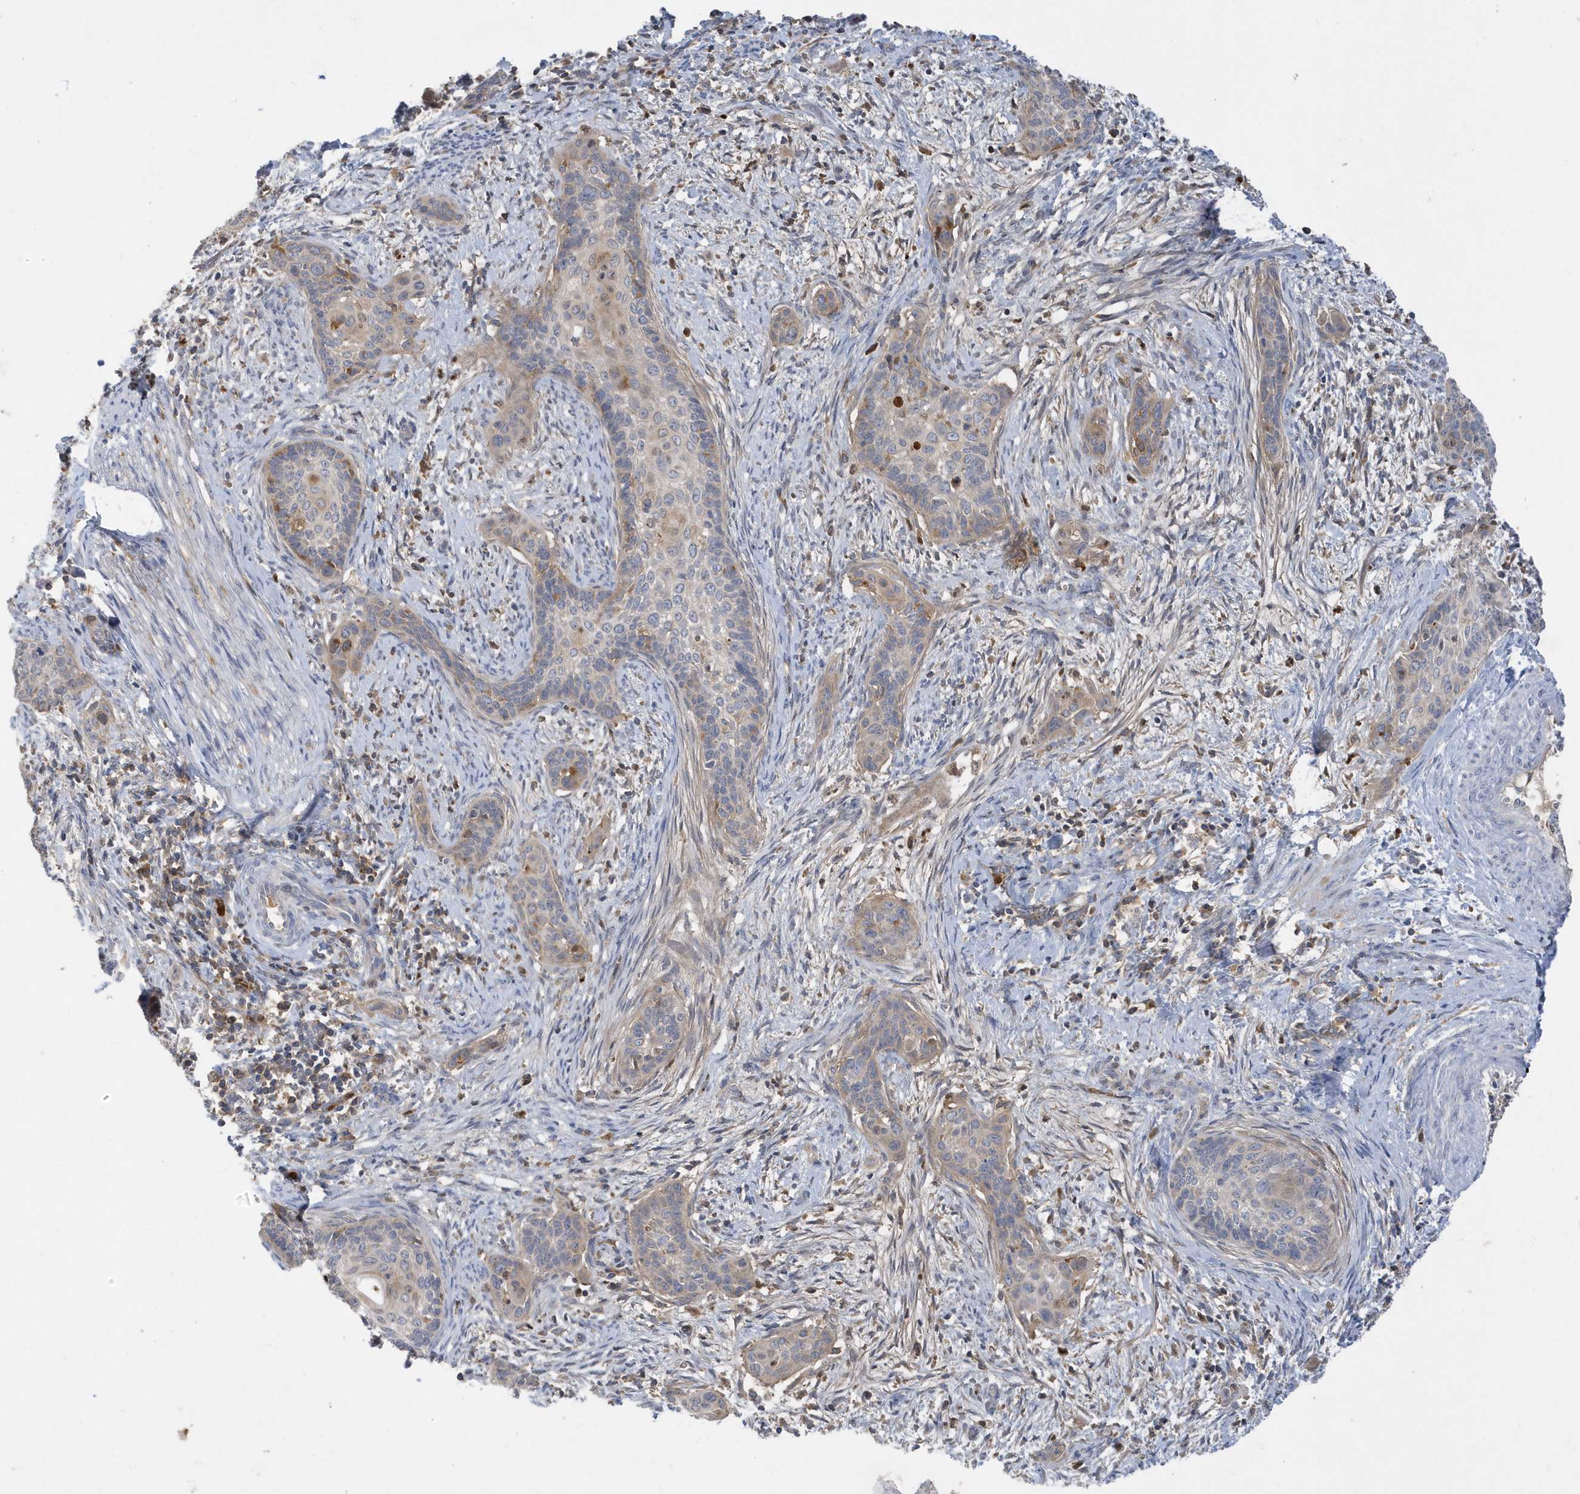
{"staining": {"intensity": "weak", "quantity": "<25%", "location": "cytoplasmic/membranous"}, "tissue": "cervical cancer", "cell_type": "Tumor cells", "image_type": "cancer", "snomed": [{"axis": "morphology", "description": "Squamous cell carcinoma, NOS"}, {"axis": "topography", "description": "Cervix"}], "caption": "IHC of human cervical cancer reveals no positivity in tumor cells.", "gene": "DPP9", "patient": {"sex": "female", "age": 33}}